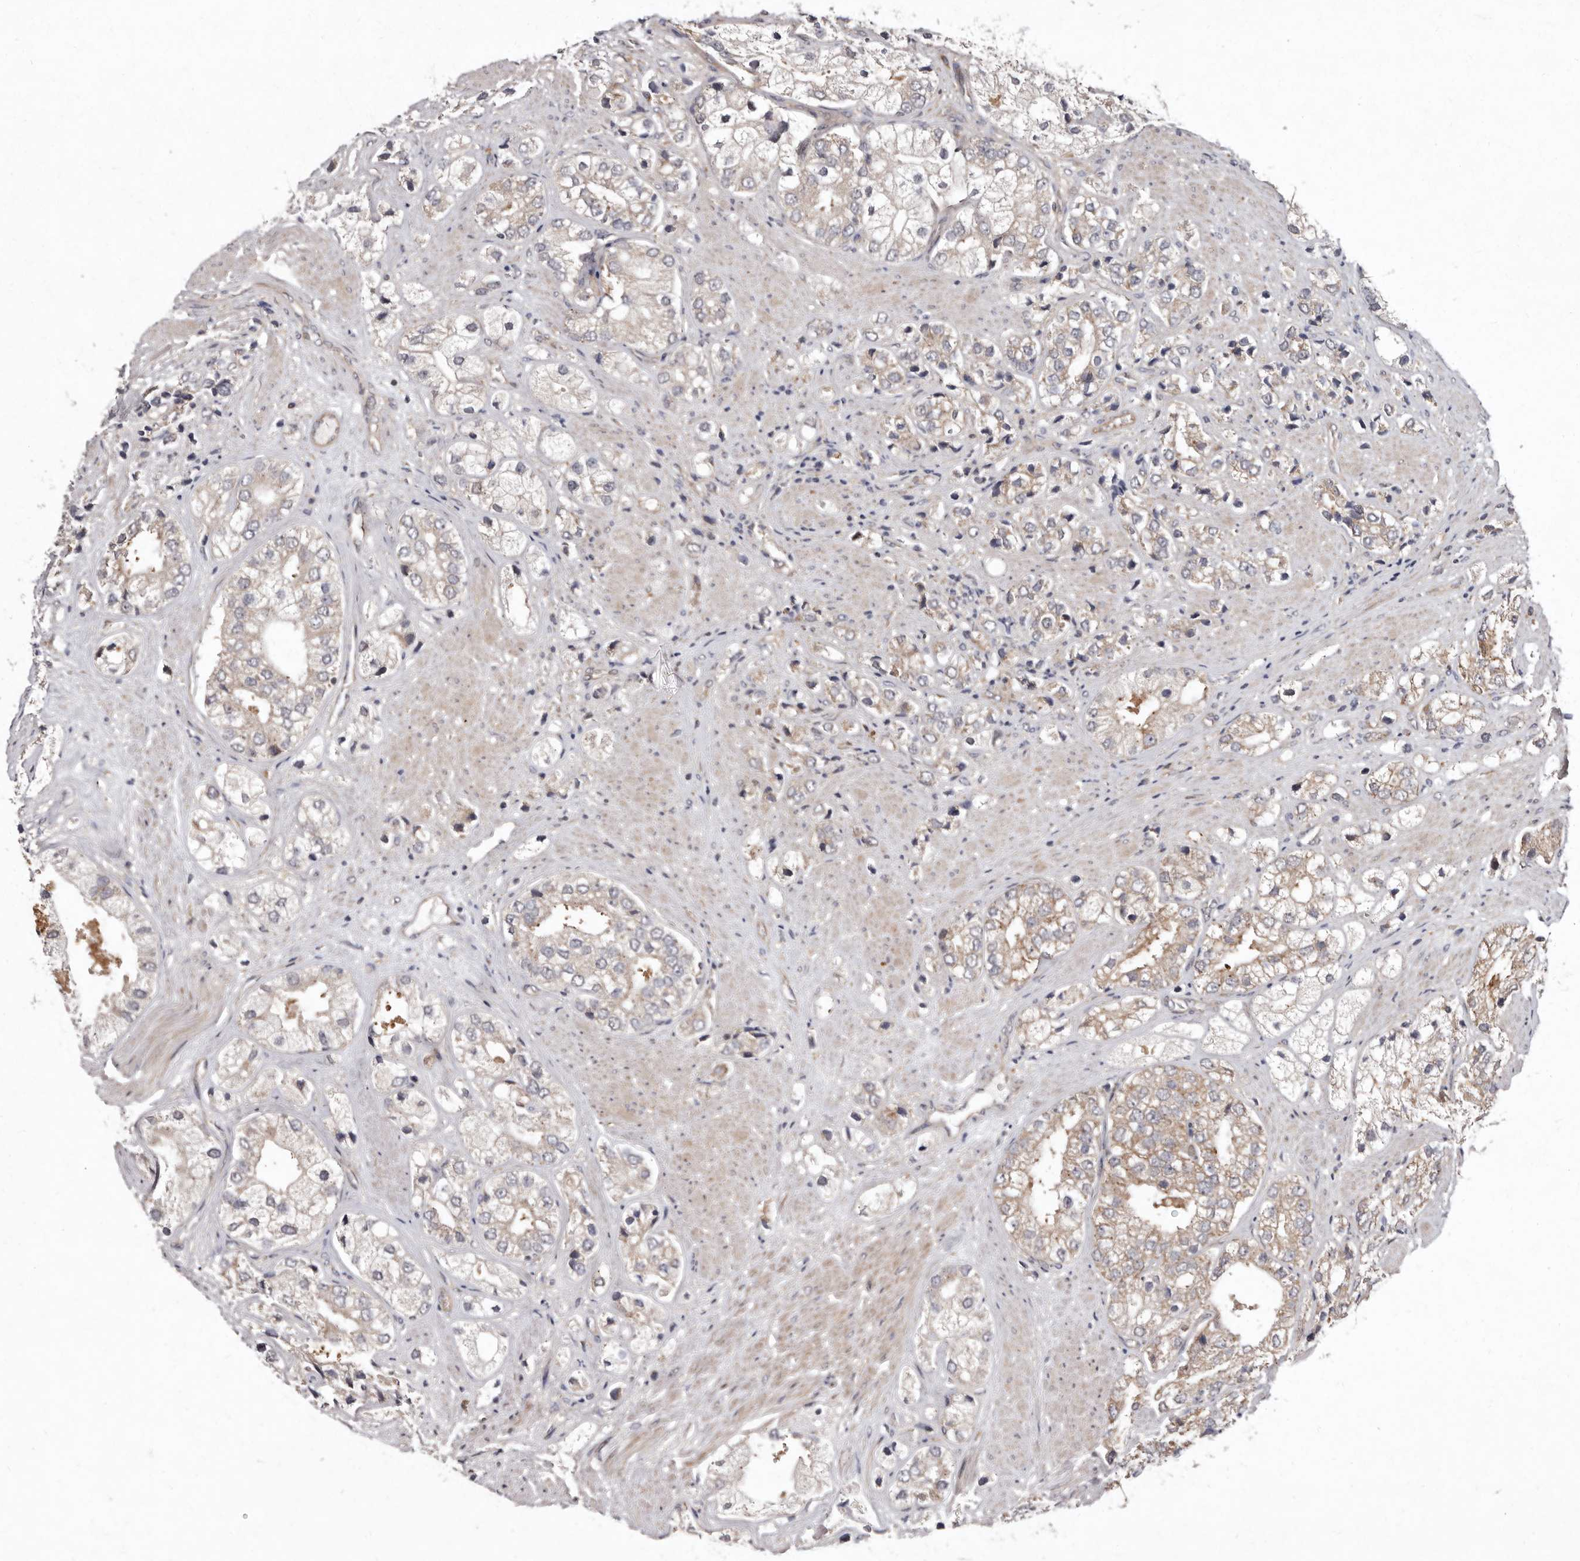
{"staining": {"intensity": "weak", "quantity": "25%-75%", "location": "cytoplasmic/membranous"}, "tissue": "prostate cancer", "cell_type": "Tumor cells", "image_type": "cancer", "snomed": [{"axis": "morphology", "description": "Adenocarcinoma, High grade"}, {"axis": "topography", "description": "Prostate"}], "caption": "The image displays staining of prostate cancer, revealing weak cytoplasmic/membranous protein expression (brown color) within tumor cells. Using DAB (brown) and hematoxylin (blue) stains, captured at high magnification using brightfield microscopy.", "gene": "FLAD1", "patient": {"sex": "male", "age": 50}}